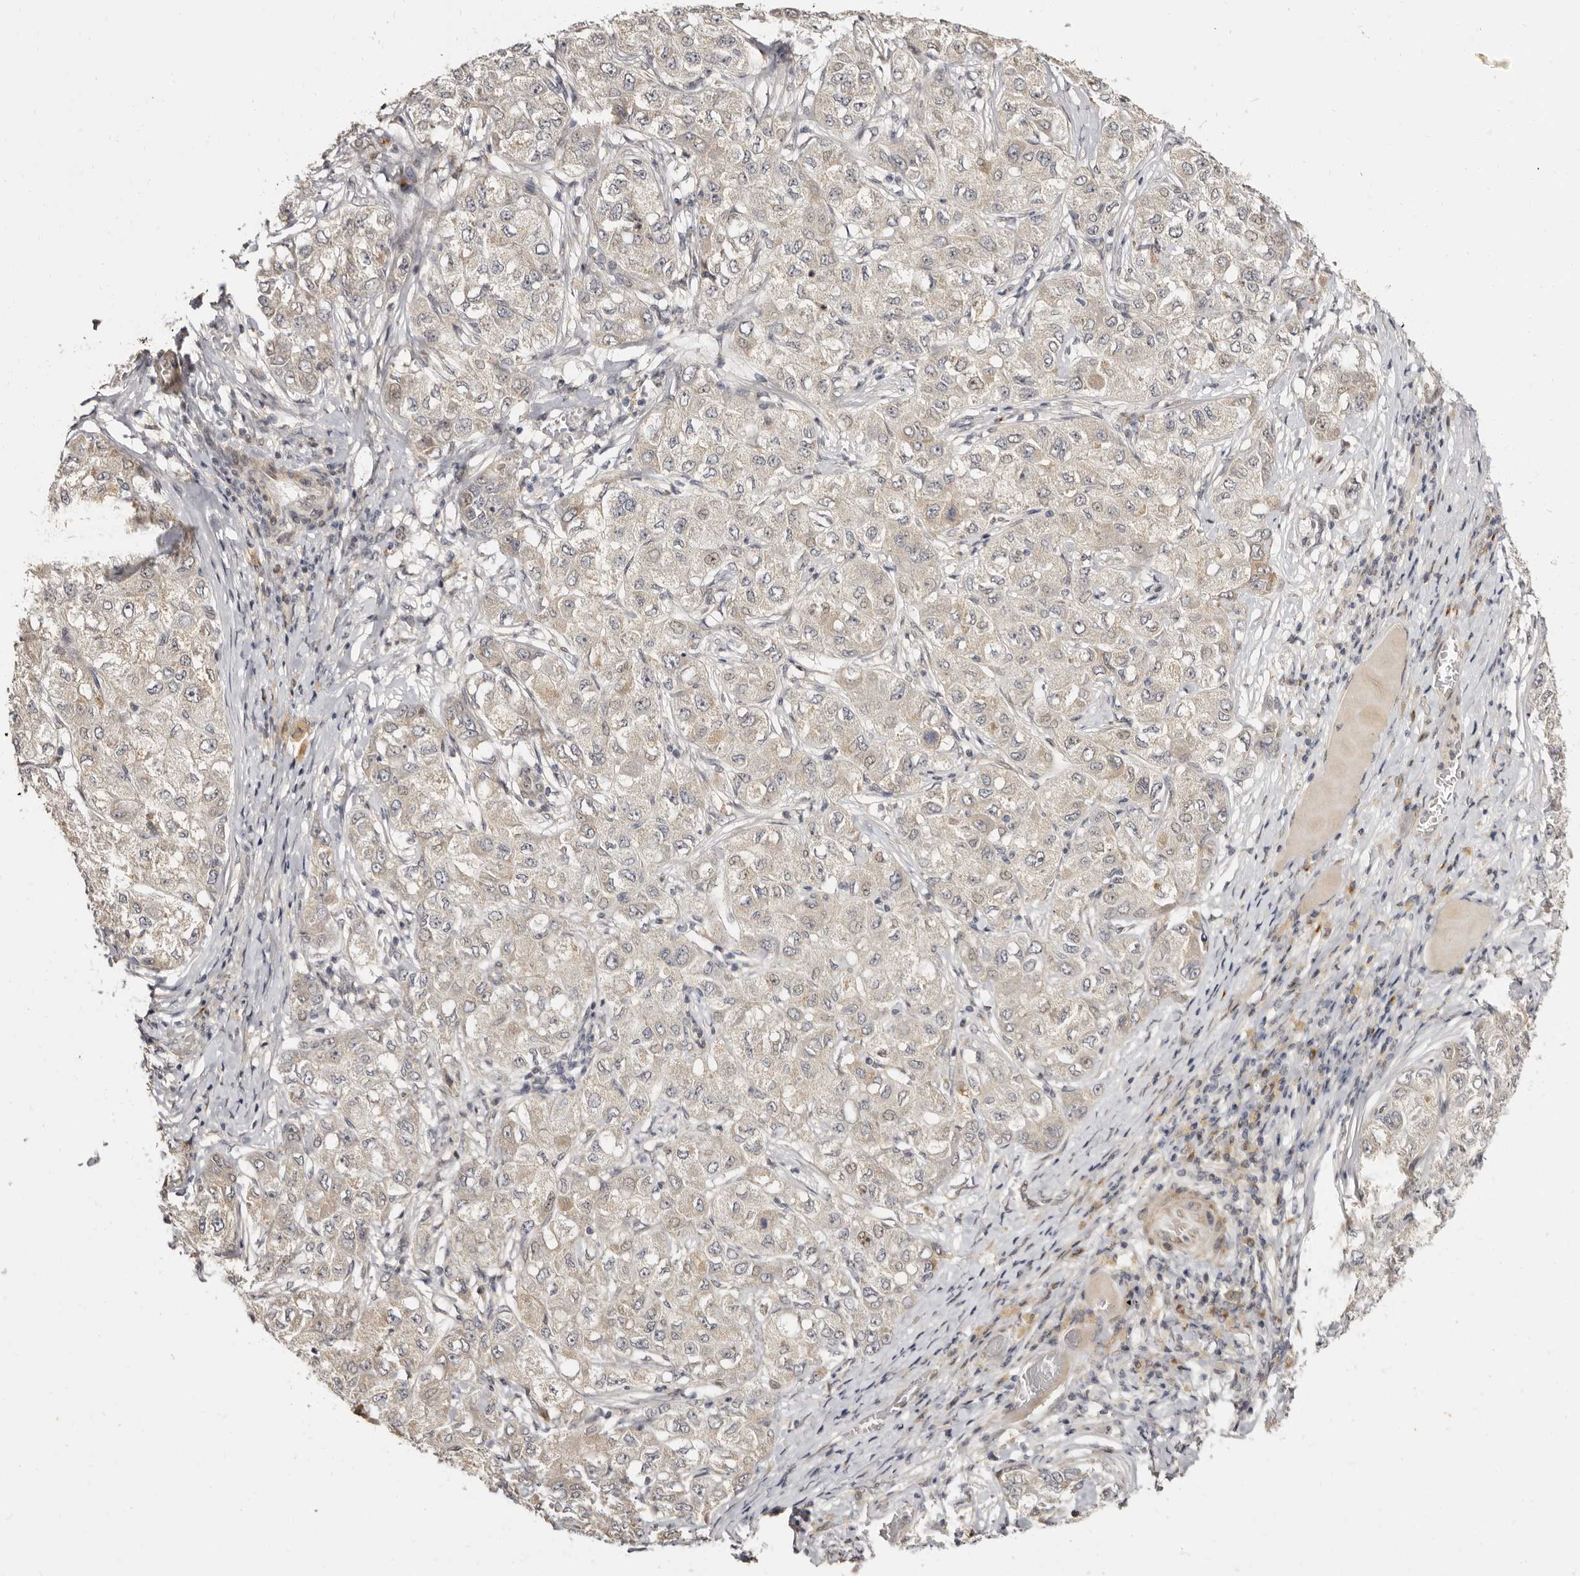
{"staining": {"intensity": "weak", "quantity": "<25%", "location": "cytoplasmic/membranous"}, "tissue": "liver cancer", "cell_type": "Tumor cells", "image_type": "cancer", "snomed": [{"axis": "morphology", "description": "Carcinoma, Hepatocellular, NOS"}, {"axis": "topography", "description": "Liver"}], "caption": "A high-resolution image shows immunohistochemistry staining of hepatocellular carcinoma (liver), which reveals no significant expression in tumor cells.", "gene": "ZNF326", "patient": {"sex": "male", "age": 80}}